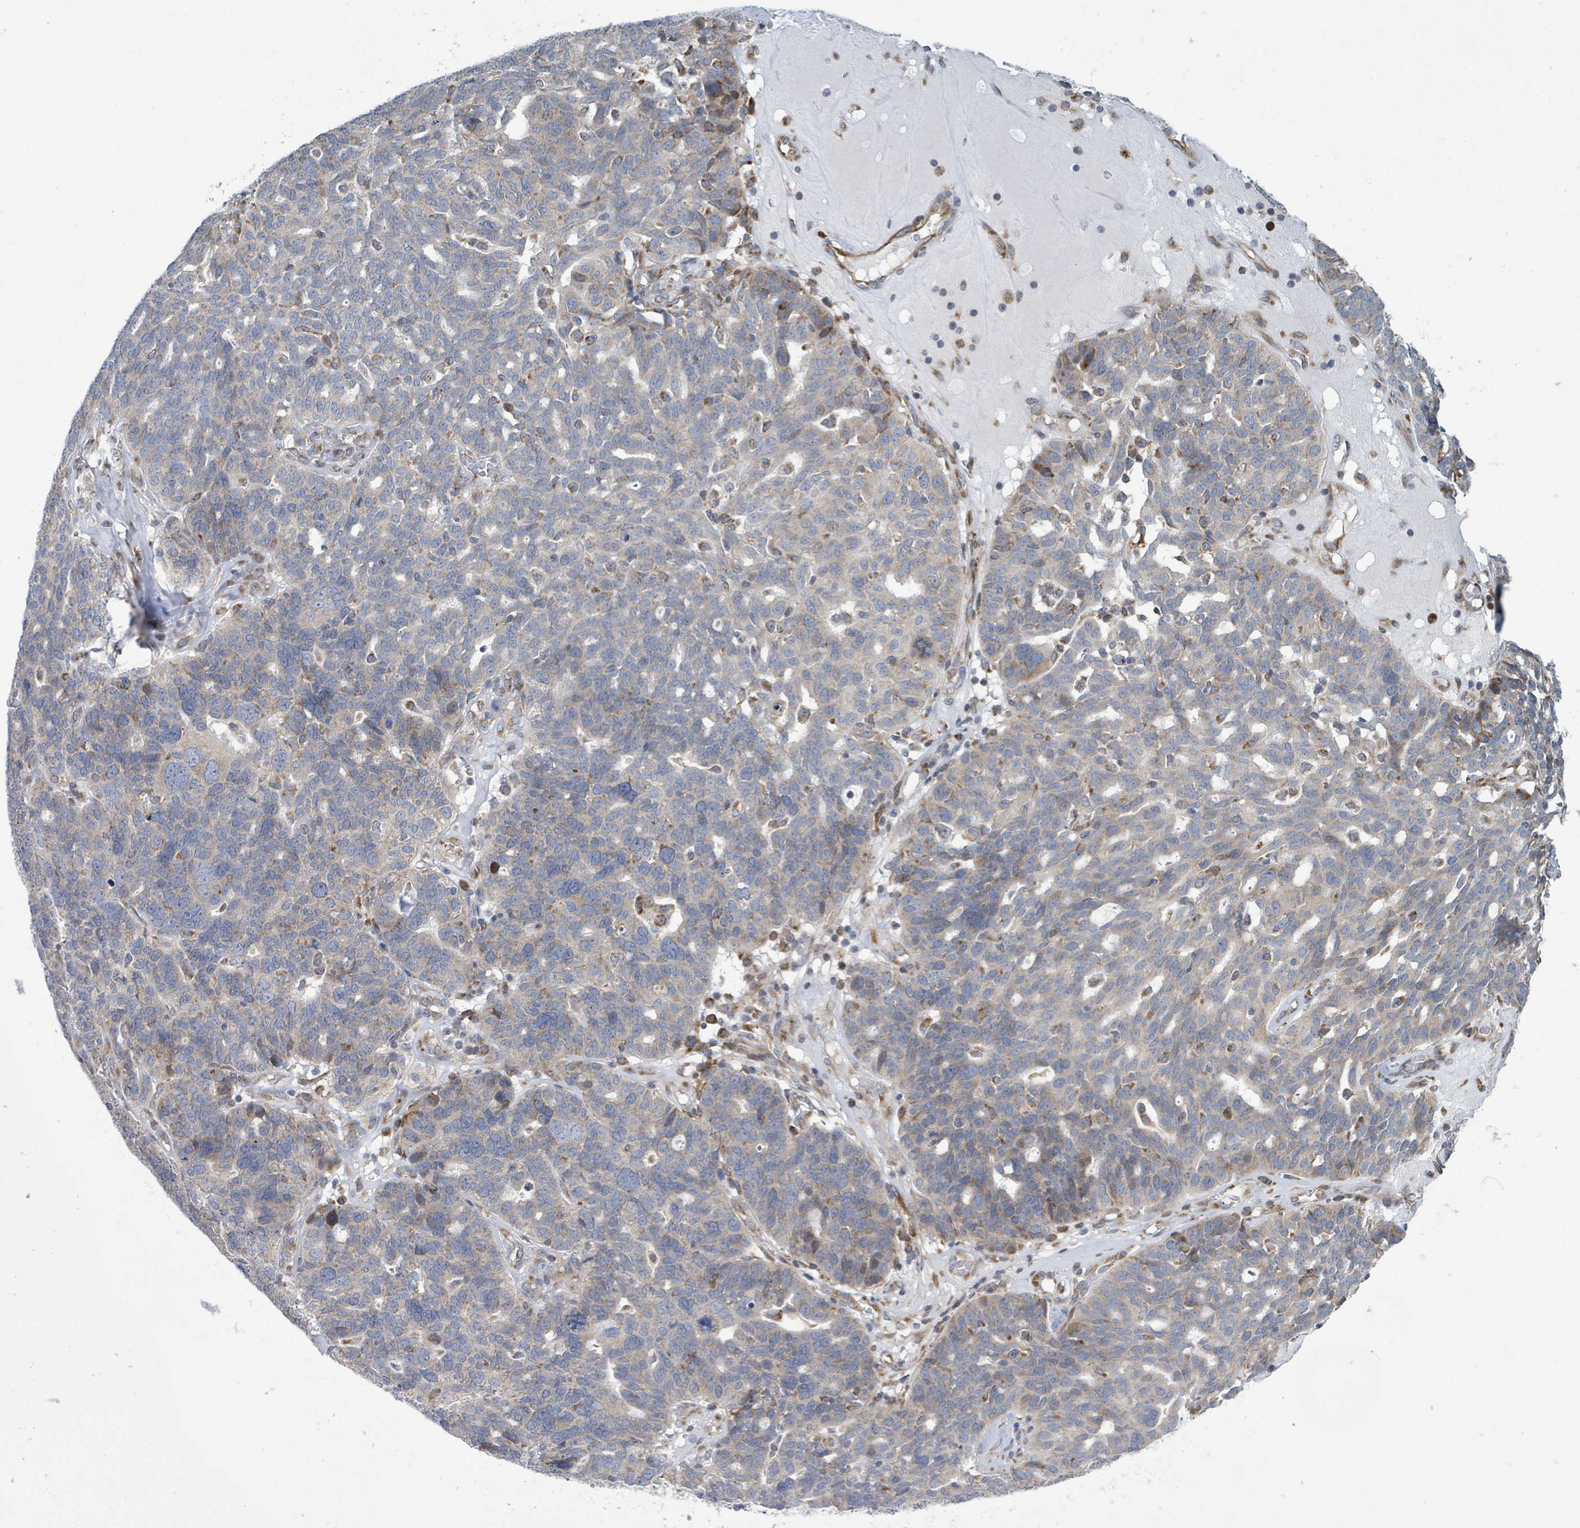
{"staining": {"intensity": "weak", "quantity": "<25%", "location": "cytoplasmic/membranous"}, "tissue": "ovarian cancer", "cell_type": "Tumor cells", "image_type": "cancer", "snomed": [{"axis": "morphology", "description": "Cystadenocarcinoma, serous, NOS"}, {"axis": "topography", "description": "Ovary"}], "caption": "IHC photomicrograph of neoplastic tissue: ovarian cancer stained with DAB shows no significant protein expression in tumor cells.", "gene": "NOMO1", "patient": {"sex": "female", "age": 59}}